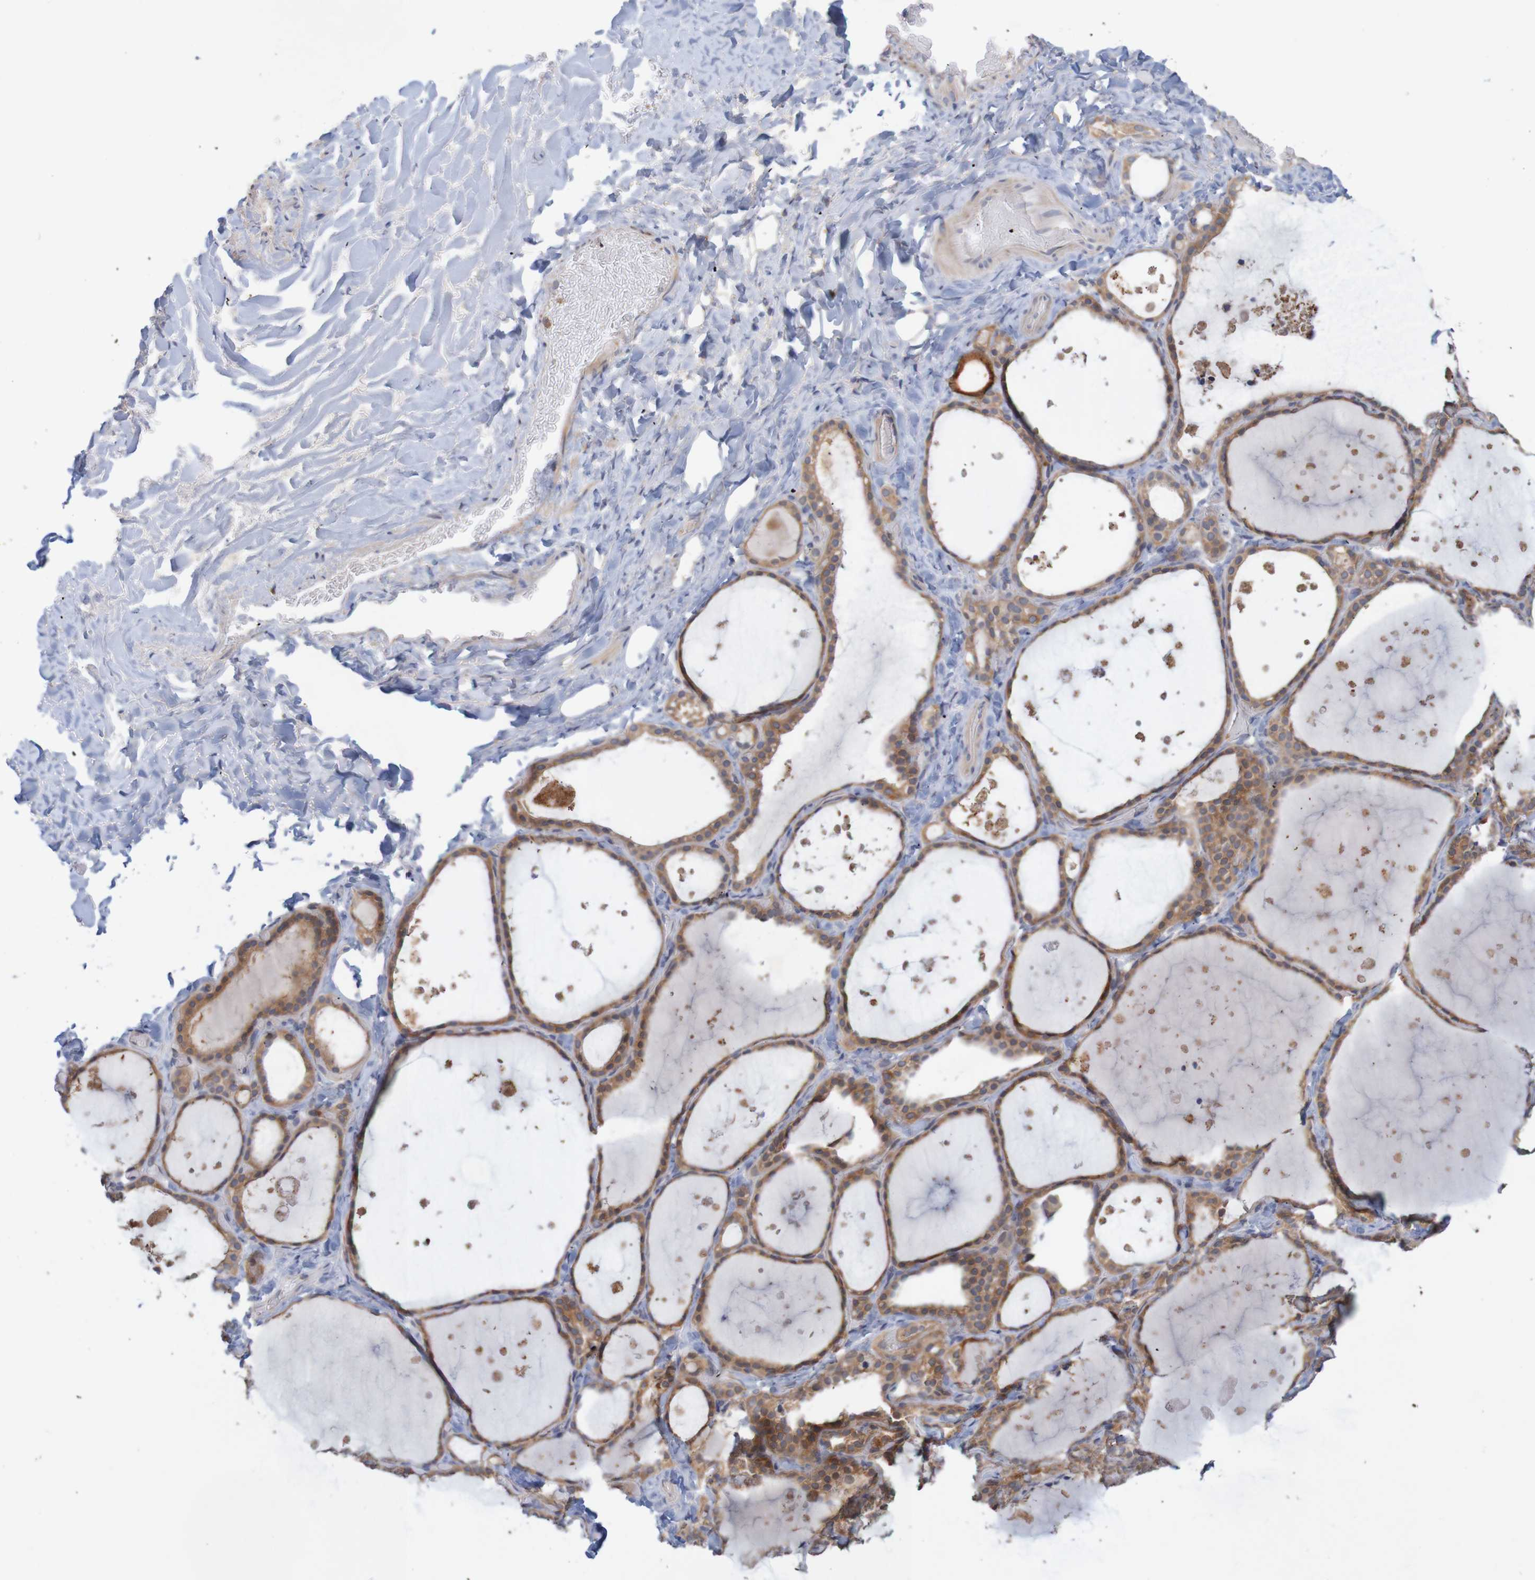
{"staining": {"intensity": "strong", "quantity": ">75%", "location": "cytoplasmic/membranous"}, "tissue": "thyroid gland", "cell_type": "Glandular cells", "image_type": "normal", "snomed": [{"axis": "morphology", "description": "Normal tissue, NOS"}, {"axis": "topography", "description": "Thyroid gland"}], "caption": "High-magnification brightfield microscopy of normal thyroid gland stained with DAB (3,3'-diaminobenzidine) (brown) and counterstained with hematoxylin (blue). glandular cells exhibit strong cytoplasmic/membranous staining is identified in approximately>75% of cells. (Stains: DAB (3,3'-diaminobenzidine) in brown, nuclei in blue, Microscopy: brightfield microscopy at high magnification).", "gene": "NAV2", "patient": {"sex": "female", "age": 44}}